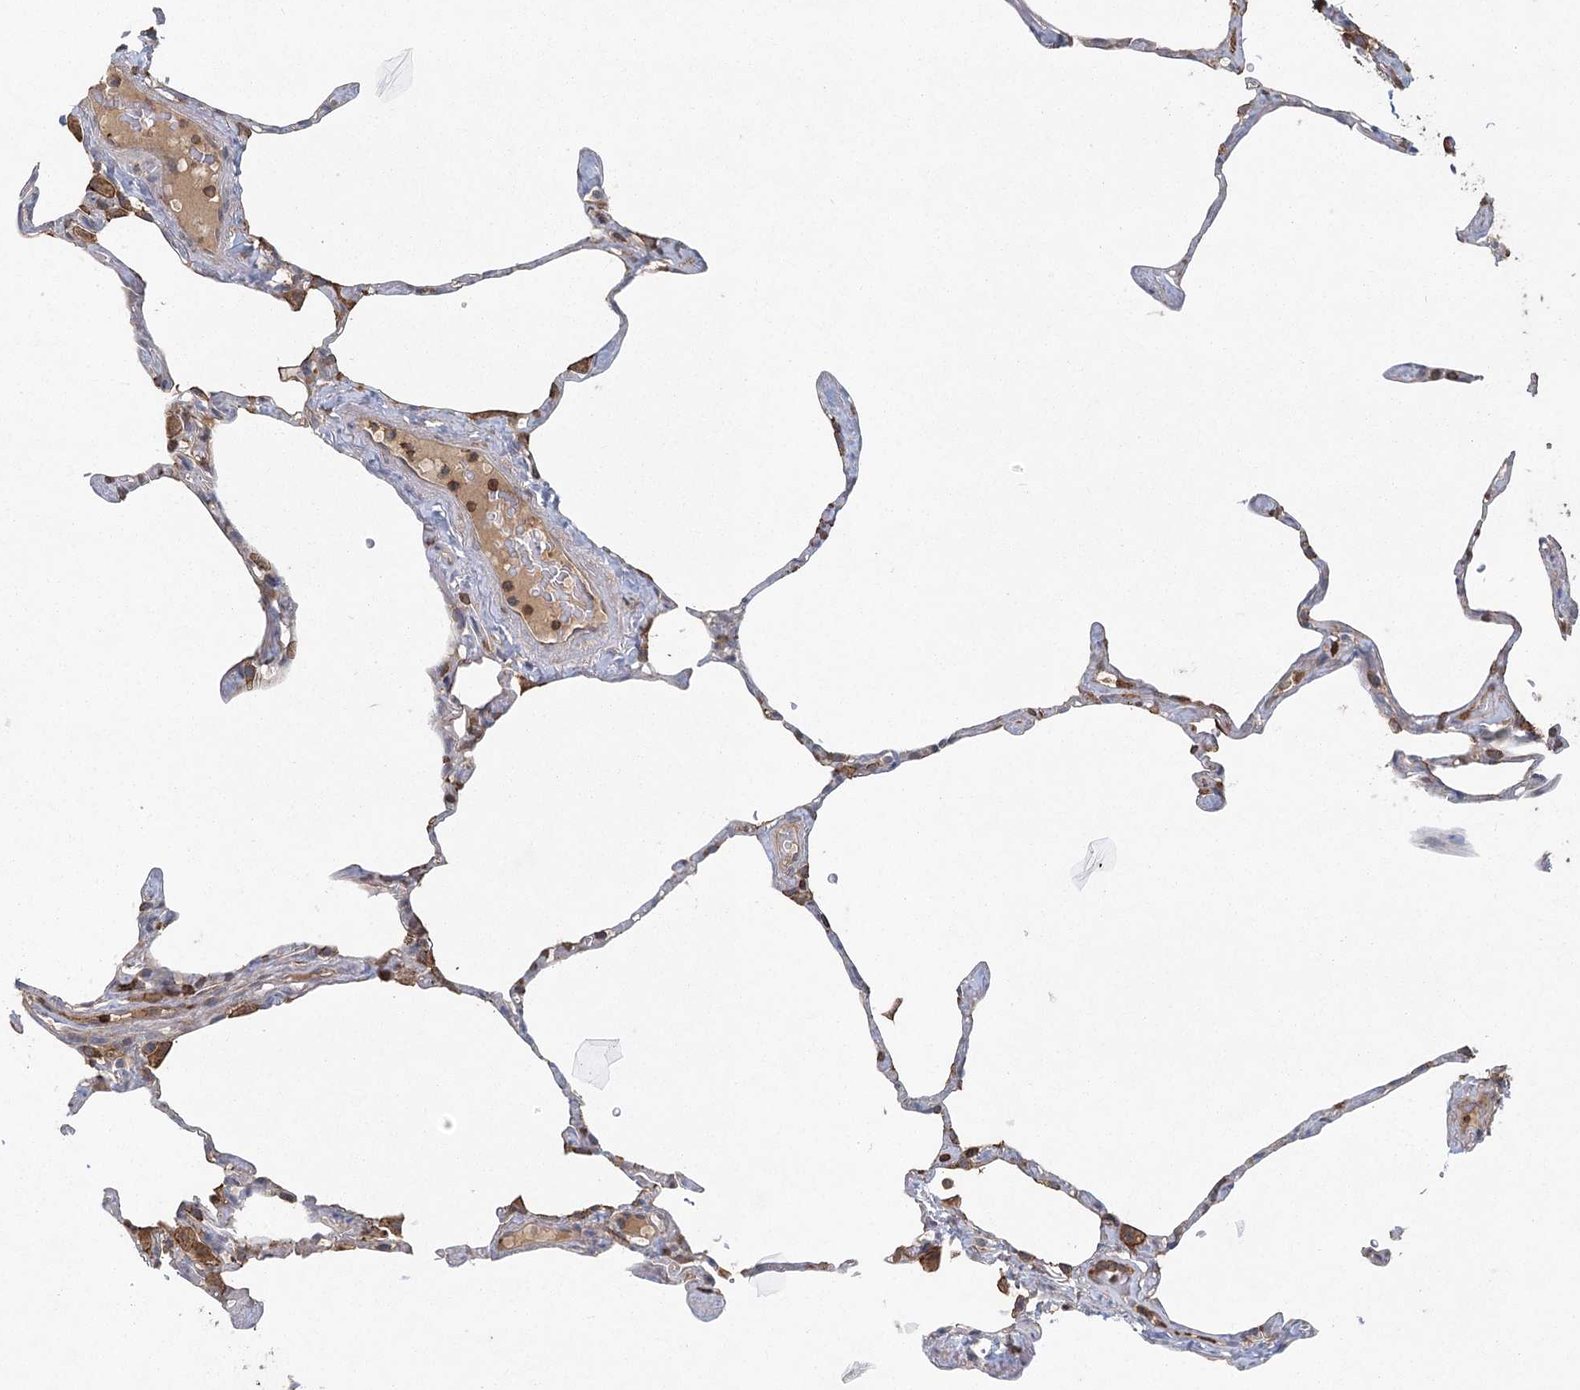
{"staining": {"intensity": "negative", "quantity": "none", "location": "none"}, "tissue": "lung", "cell_type": "Alveolar cells", "image_type": "normal", "snomed": [{"axis": "morphology", "description": "Normal tissue, NOS"}, {"axis": "topography", "description": "Lung"}], "caption": "Protein analysis of normal lung shows no significant staining in alveolar cells. Brightfield microscopy of immunohistochemistry stained with DAB (3,3'-diaminobenzidine) (brown) and hematoxylin (blue), captured at high magnification.", "gene": "PLEKHA7", "patient": {"sex": "male", "age": 65}}